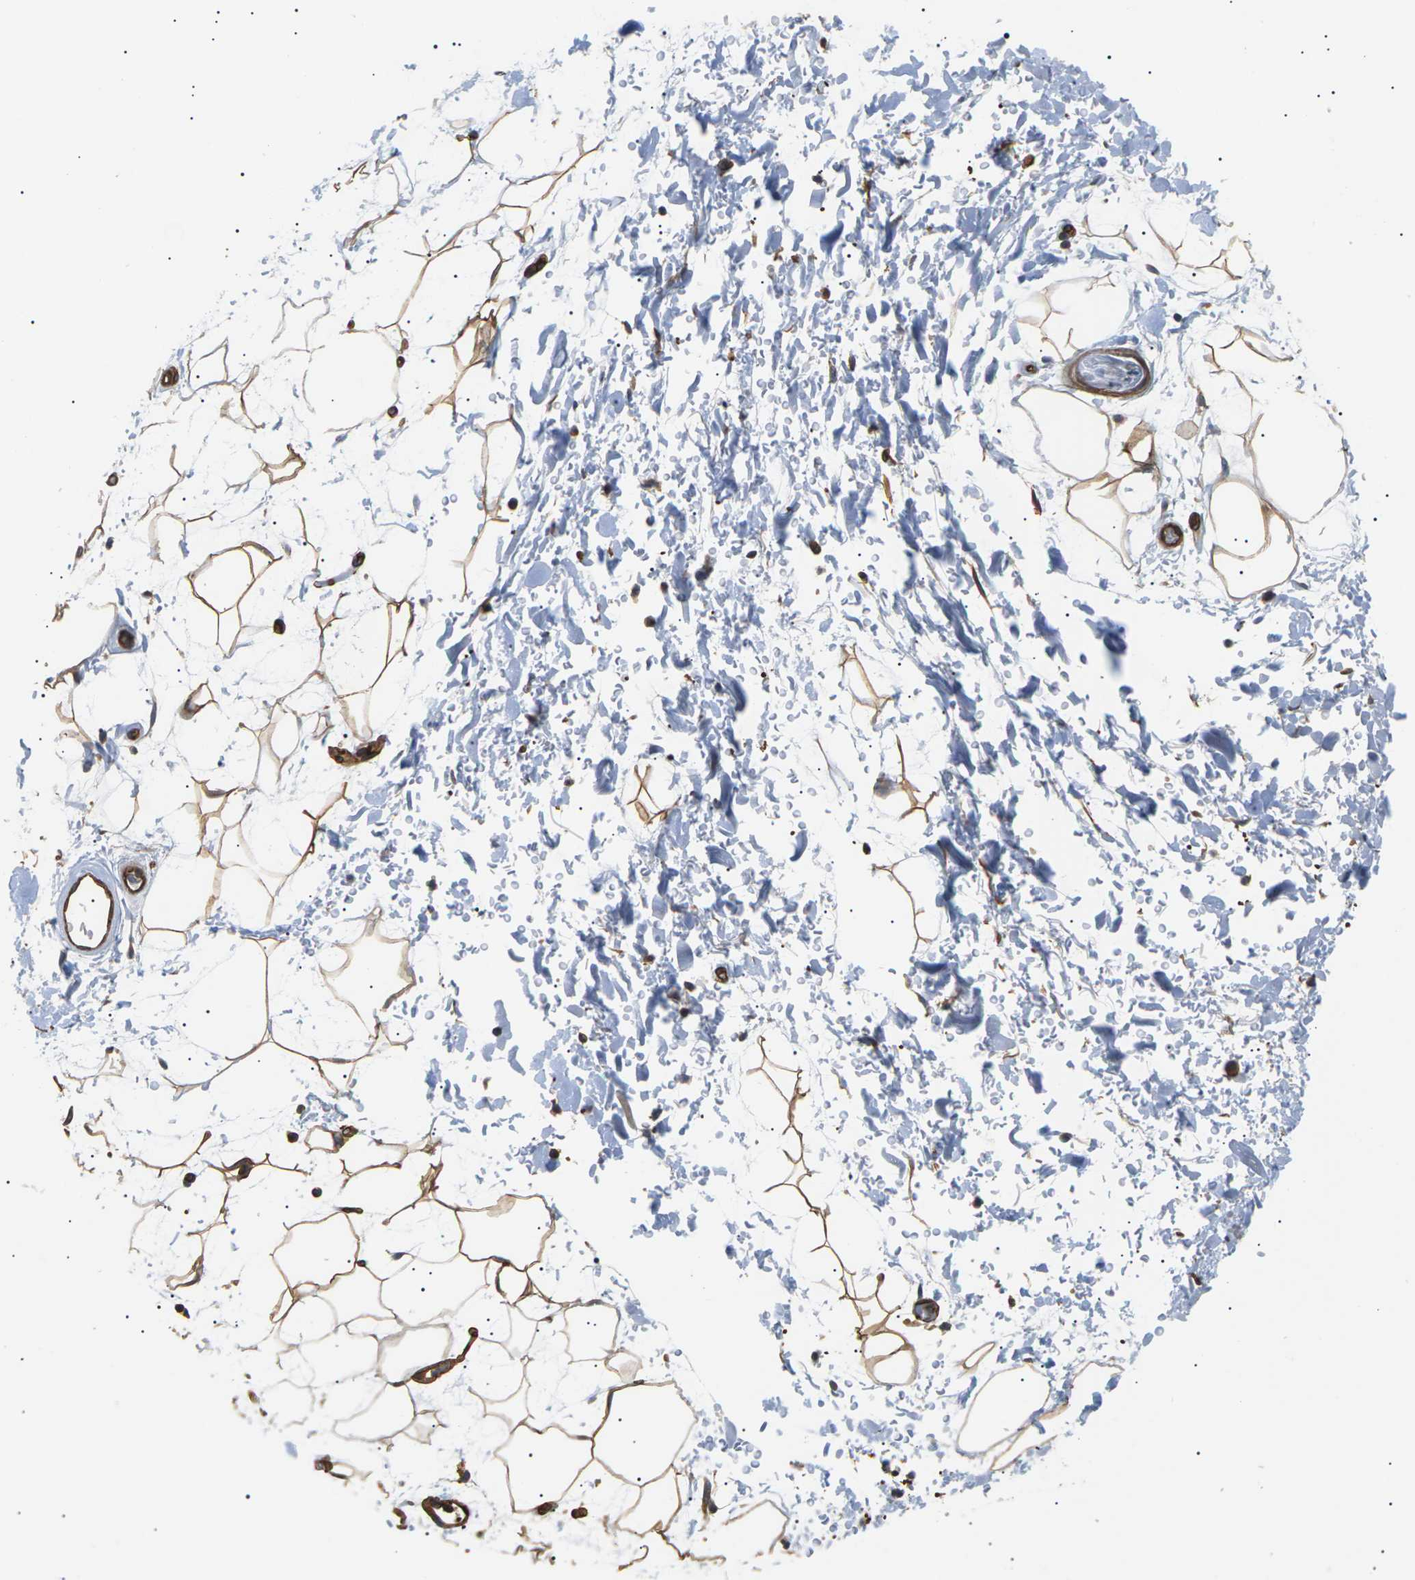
{"staining": {"intensity": "moderate", "quantity": ">75%", "location": "cytoplasmic/membranous"}, "tissue": "adipose tissue", "cell_type": "Adipocytes", "image_type": "normal", "snomed": [{"axis": "morphology", "description": "Normal tissue, NOS"}, {"axis": "topography", "description": "Soft tissue"}], "caption": "Immunohistochemistry (IHC) (DAB (3,3'-diaminobenzidine)) staining of normal human adipose tissue exhibits moderate cytoplasmic/membranous protein staining in about >75% of adipocytes. (Brightfield microscopy of DAB IHC at high magnification).", "gene": "TMTC4", "patient": {"sex": "male", "age": 72}}